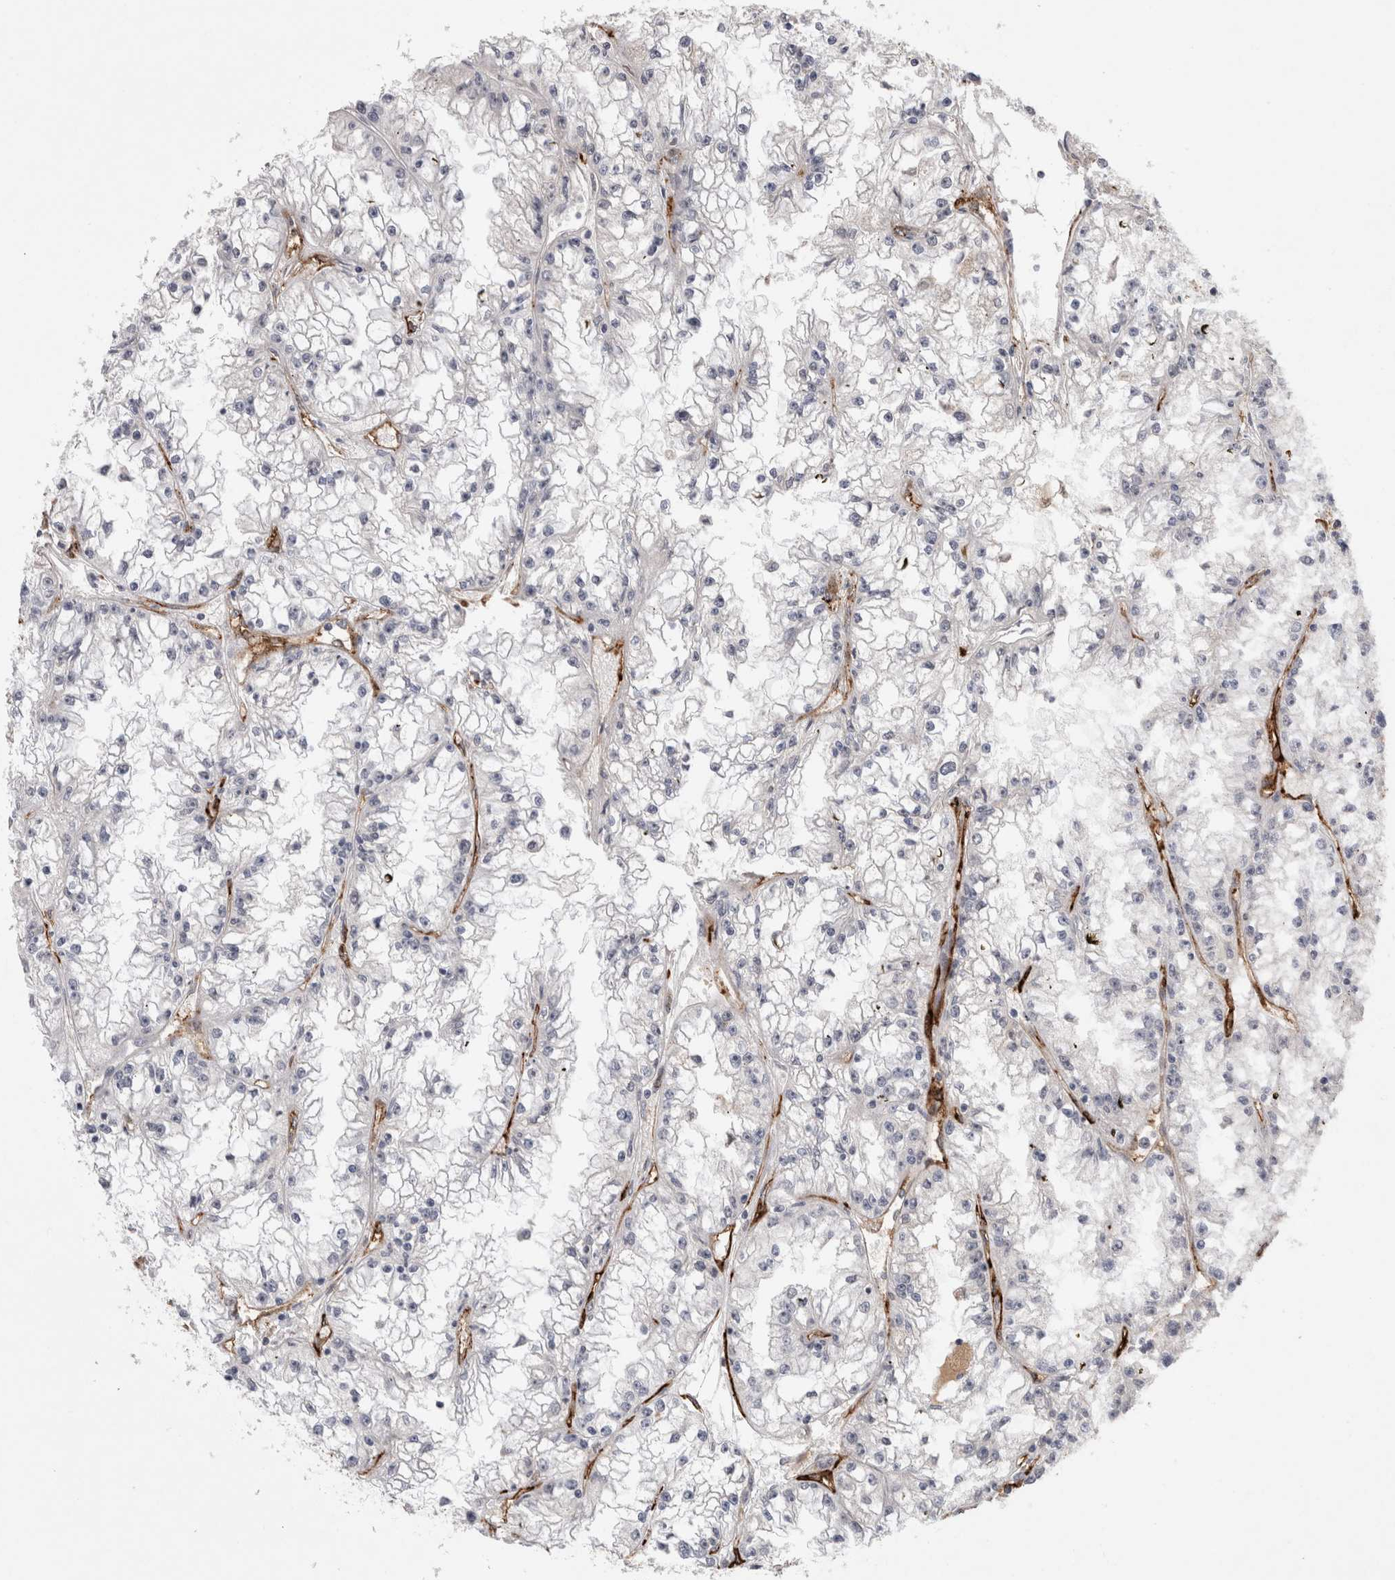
{"staining": {"intensity": "negative", "quantity": "none", "location": "none"}, "tissue": "renal cancer", "cell_type": "Tumor cells", "image_type": "cancer", "snomed": [{"axis": "morphology", "description": "Adenocarcinoma, NOS"}, {"axis": "topography", "description": "Kidney"}], "caption": "The image demonstrates no significant staining in tumor cells of renal adenocarcinoma.", "gene": "CDH13", "patient": {"sex": "male", "age": 56}}